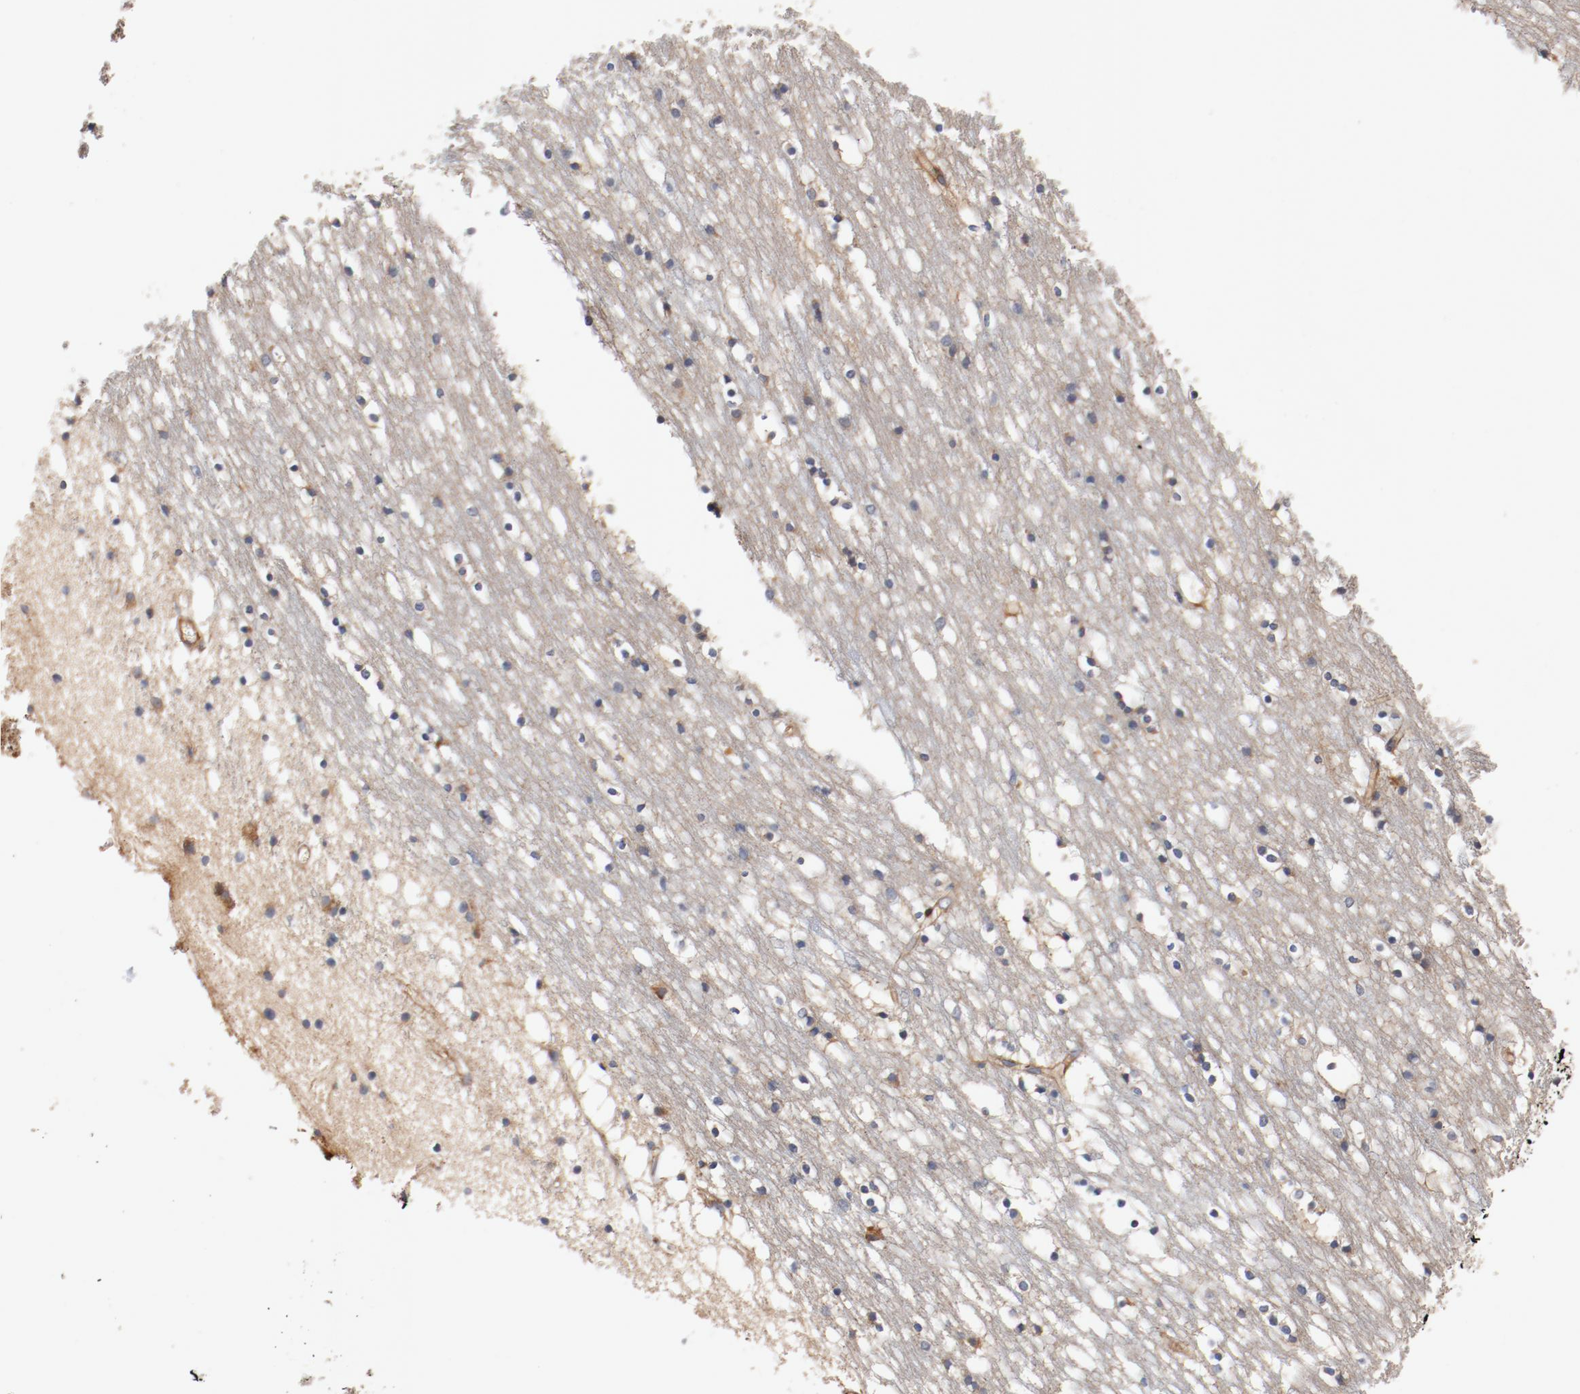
{"staining": {"intensity": "moderate", "quantity": "<25%", "location": "cytoplasmic/membranous"}, "tissue": "caudate", "cell_type": "Glial cells", "image_type": "normal", "snomed": [{"axis": "morphology", "description": "Normal tissue, NOS"}, {"axis": "topography", "description": "Lateral ventricle wall"}], "caption": "Immunohistochemical staining of benign caudate exhibits low levels of moderate cytoplasmic/membranous positivity in approximately <25% of glial cells.", "gene": "PITPNM2", "patient": {"sex": "male", "age": 45}}